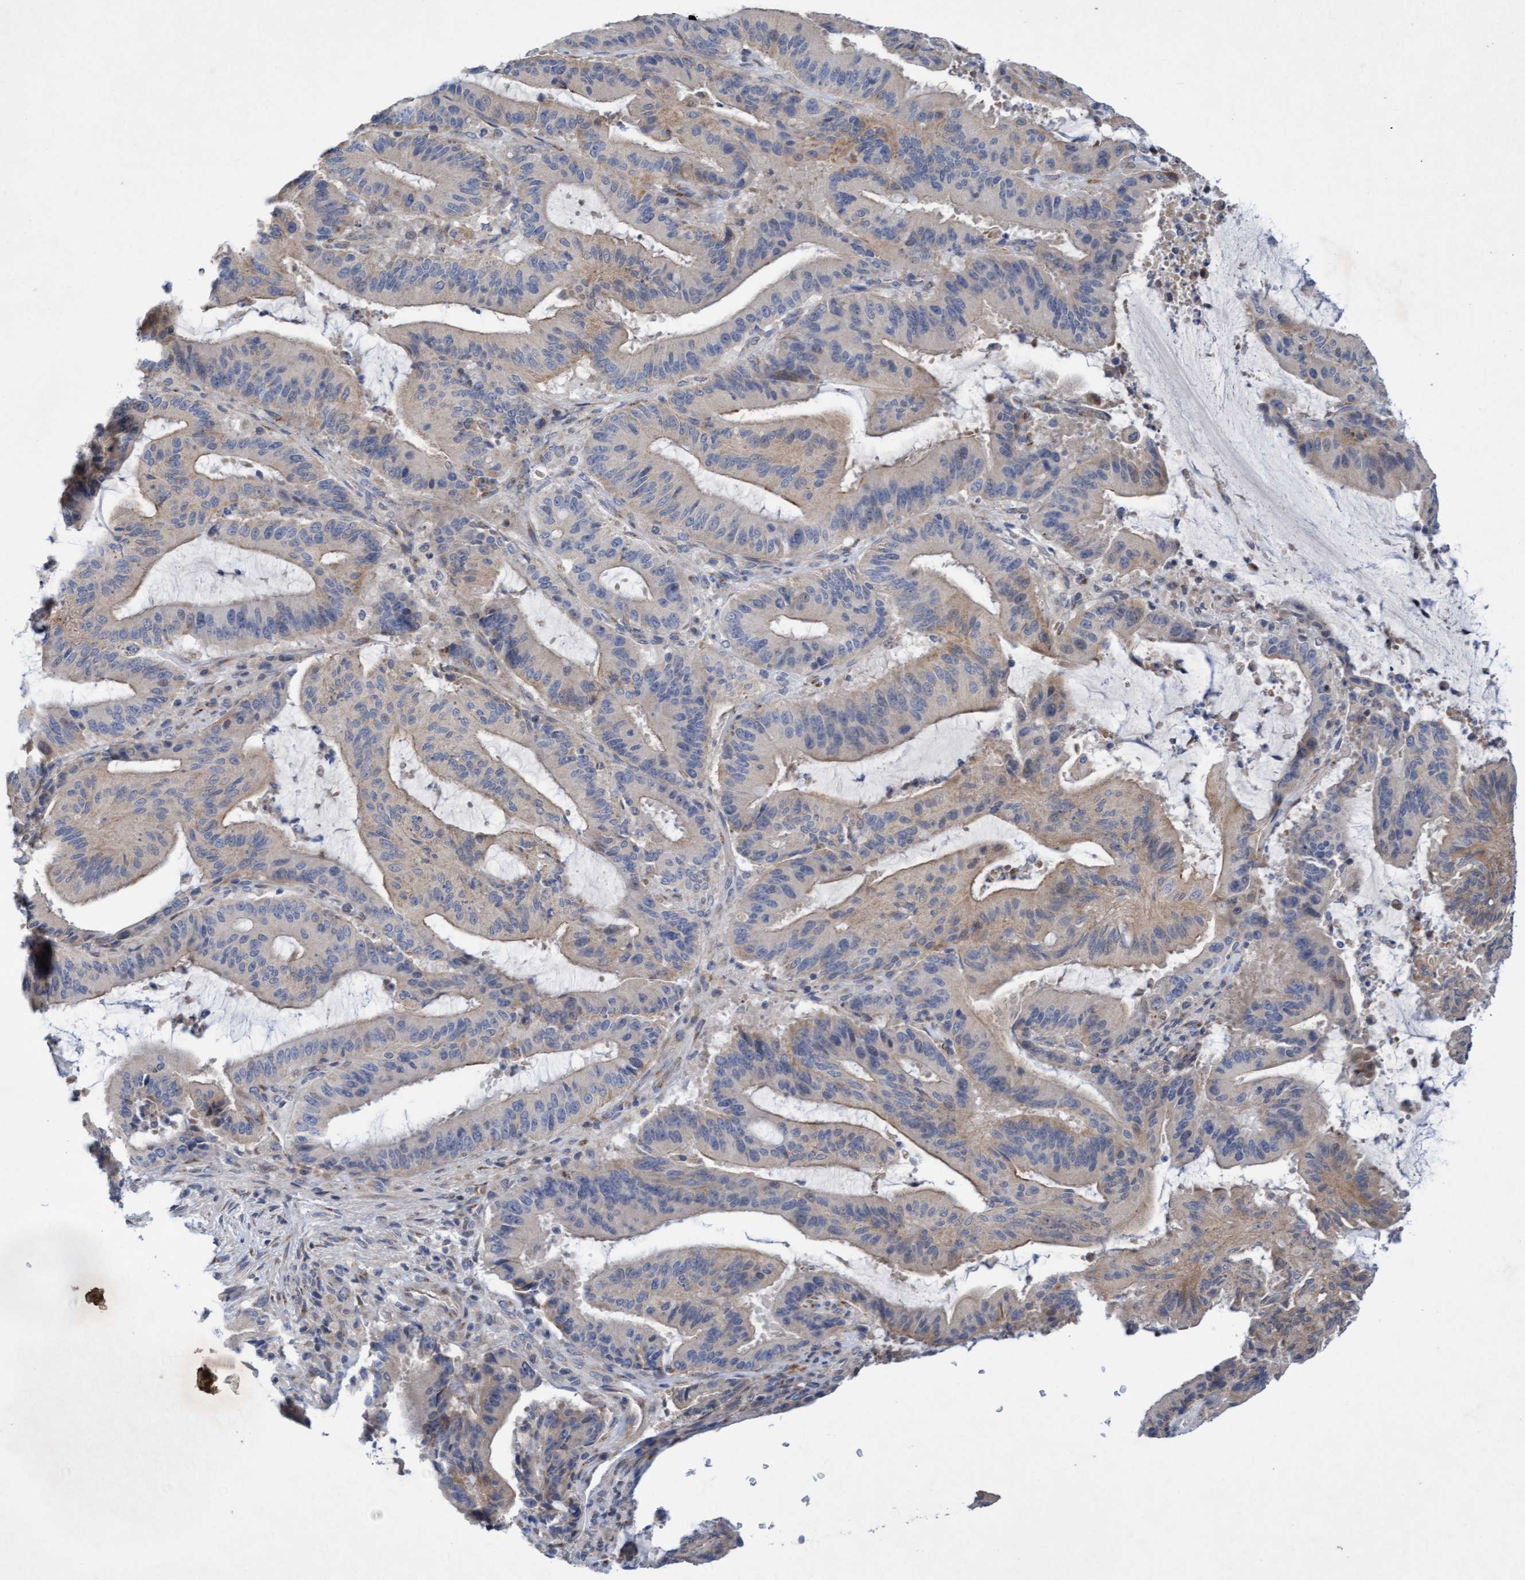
{"staining": {"intensity": "weak", "quantity": "<25%", "location": "cytoplasmic/membranous"}, "tissue": "liver cancer", "cell_type": "Tumor cells", "image_type": "cancer", "snomed": [{"axis": "morphology", "description": "Normal tissue, NOS"}, {"axis": "morphology", "description": "Cholangiocarcinoma"}, {"axis": "topography", "description": "Liver"}, {"axis": "topography", "description": "Peripheral nerve tissue"}], "caption": "IHC micrograph of human liver cholangiocarcinoma stained for a protein (brown), which displays no positivity in tumor cells.", "gene": "DDHD2", "patient": {"sex": "female", "age": 73}}